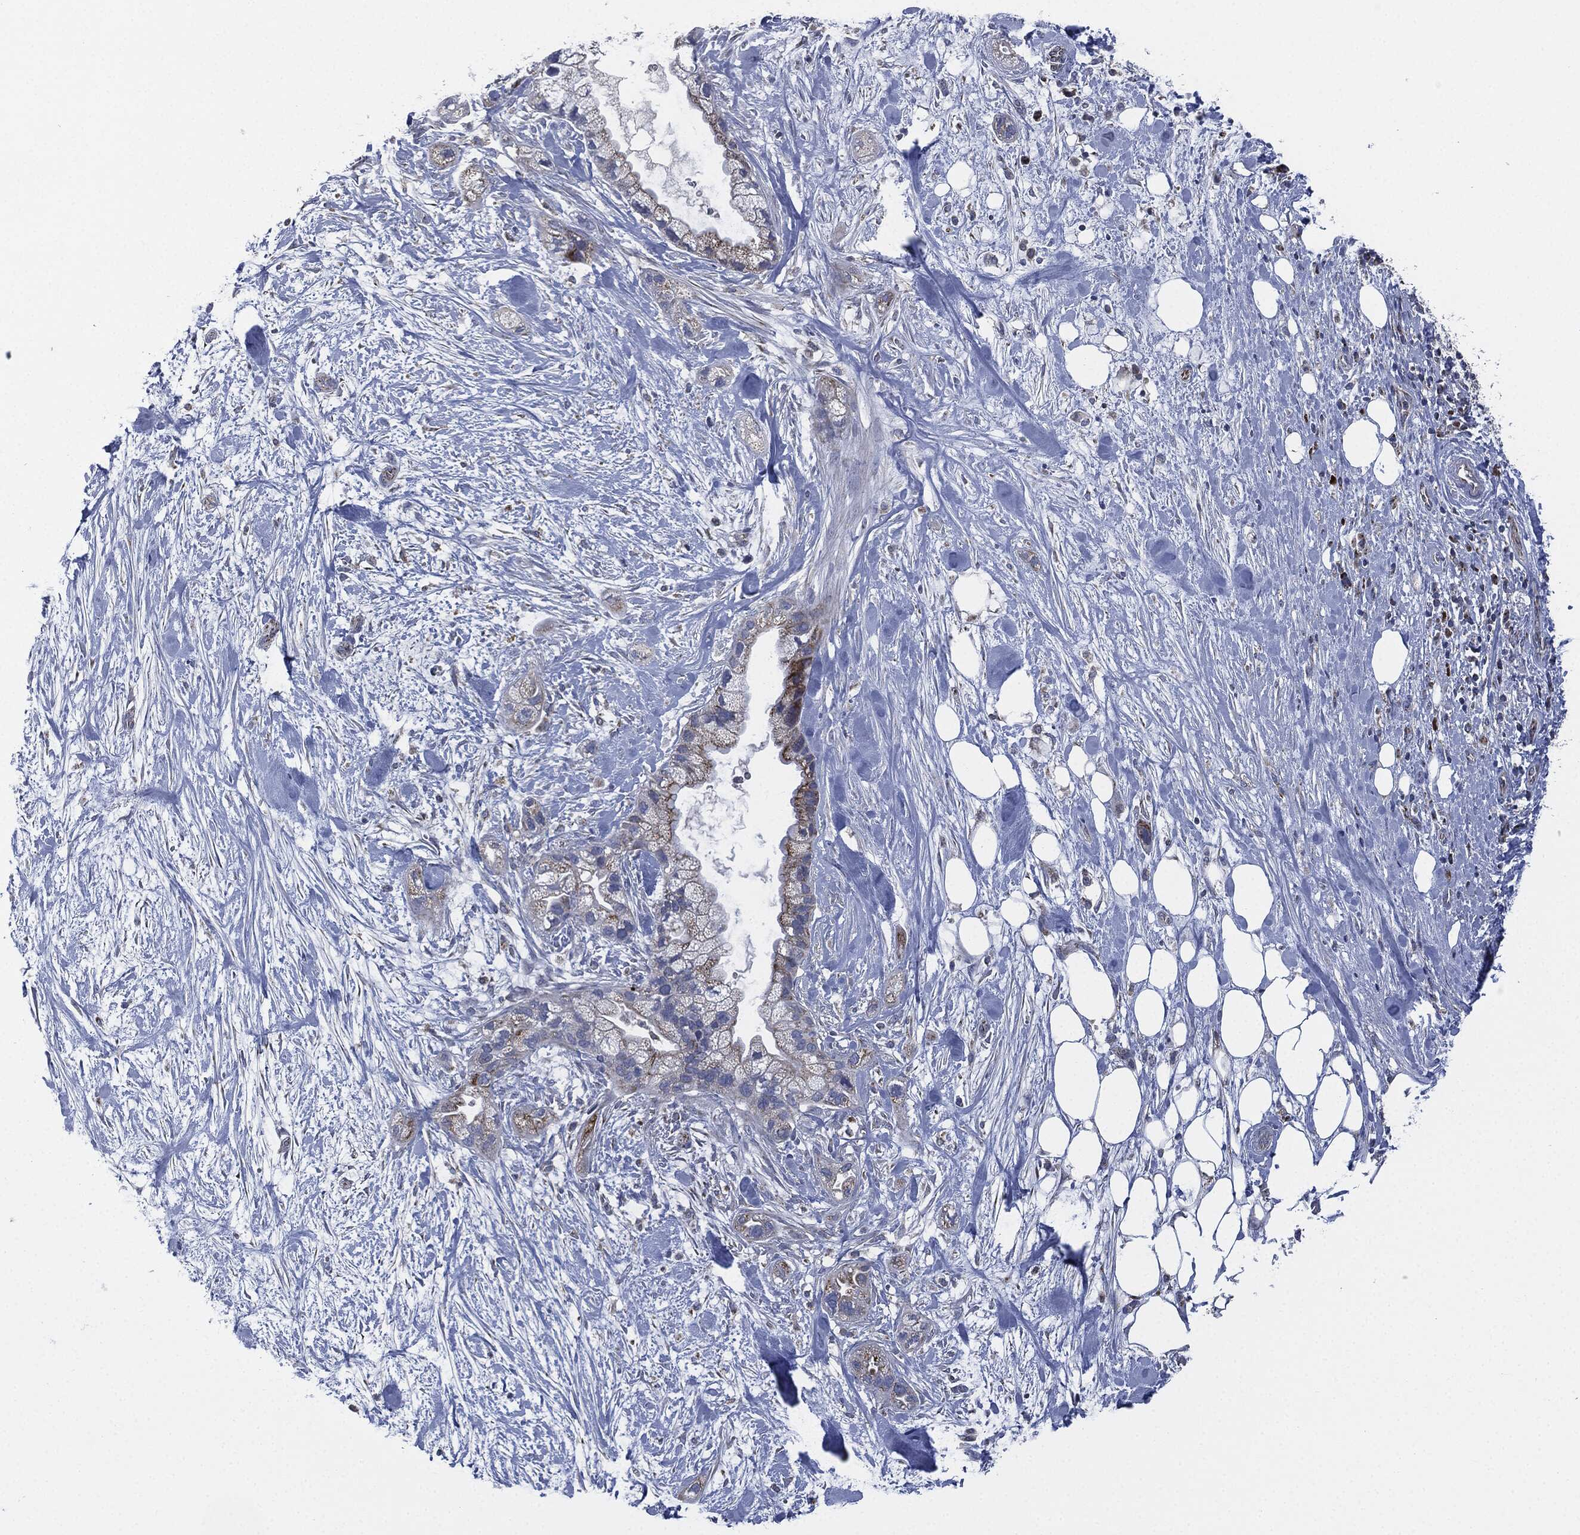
{"staining": {"intensity": "strong", "quantity": "<25%", "location": "cytoplasmic/membranous"}, "tissue": "pancreatic cancer", "cell_type": "Tumor cells", "image_type": "cancer", "snomed": [{"axis": "morphology", "description": "Adenocarcinoma, NOS"}, {"axis": "topography", "description": "Pancreas"}], "caption": "A photomicrograph showing strong cytoplasmic/membranous staining in approximately <25% of tumor cells in pancreatic cancer (adenocarcinoma), as visualized by brown immunohistochemical staining.", "gene": "SIGLEC9", "patient": {"sex": "male", "age": 44}}